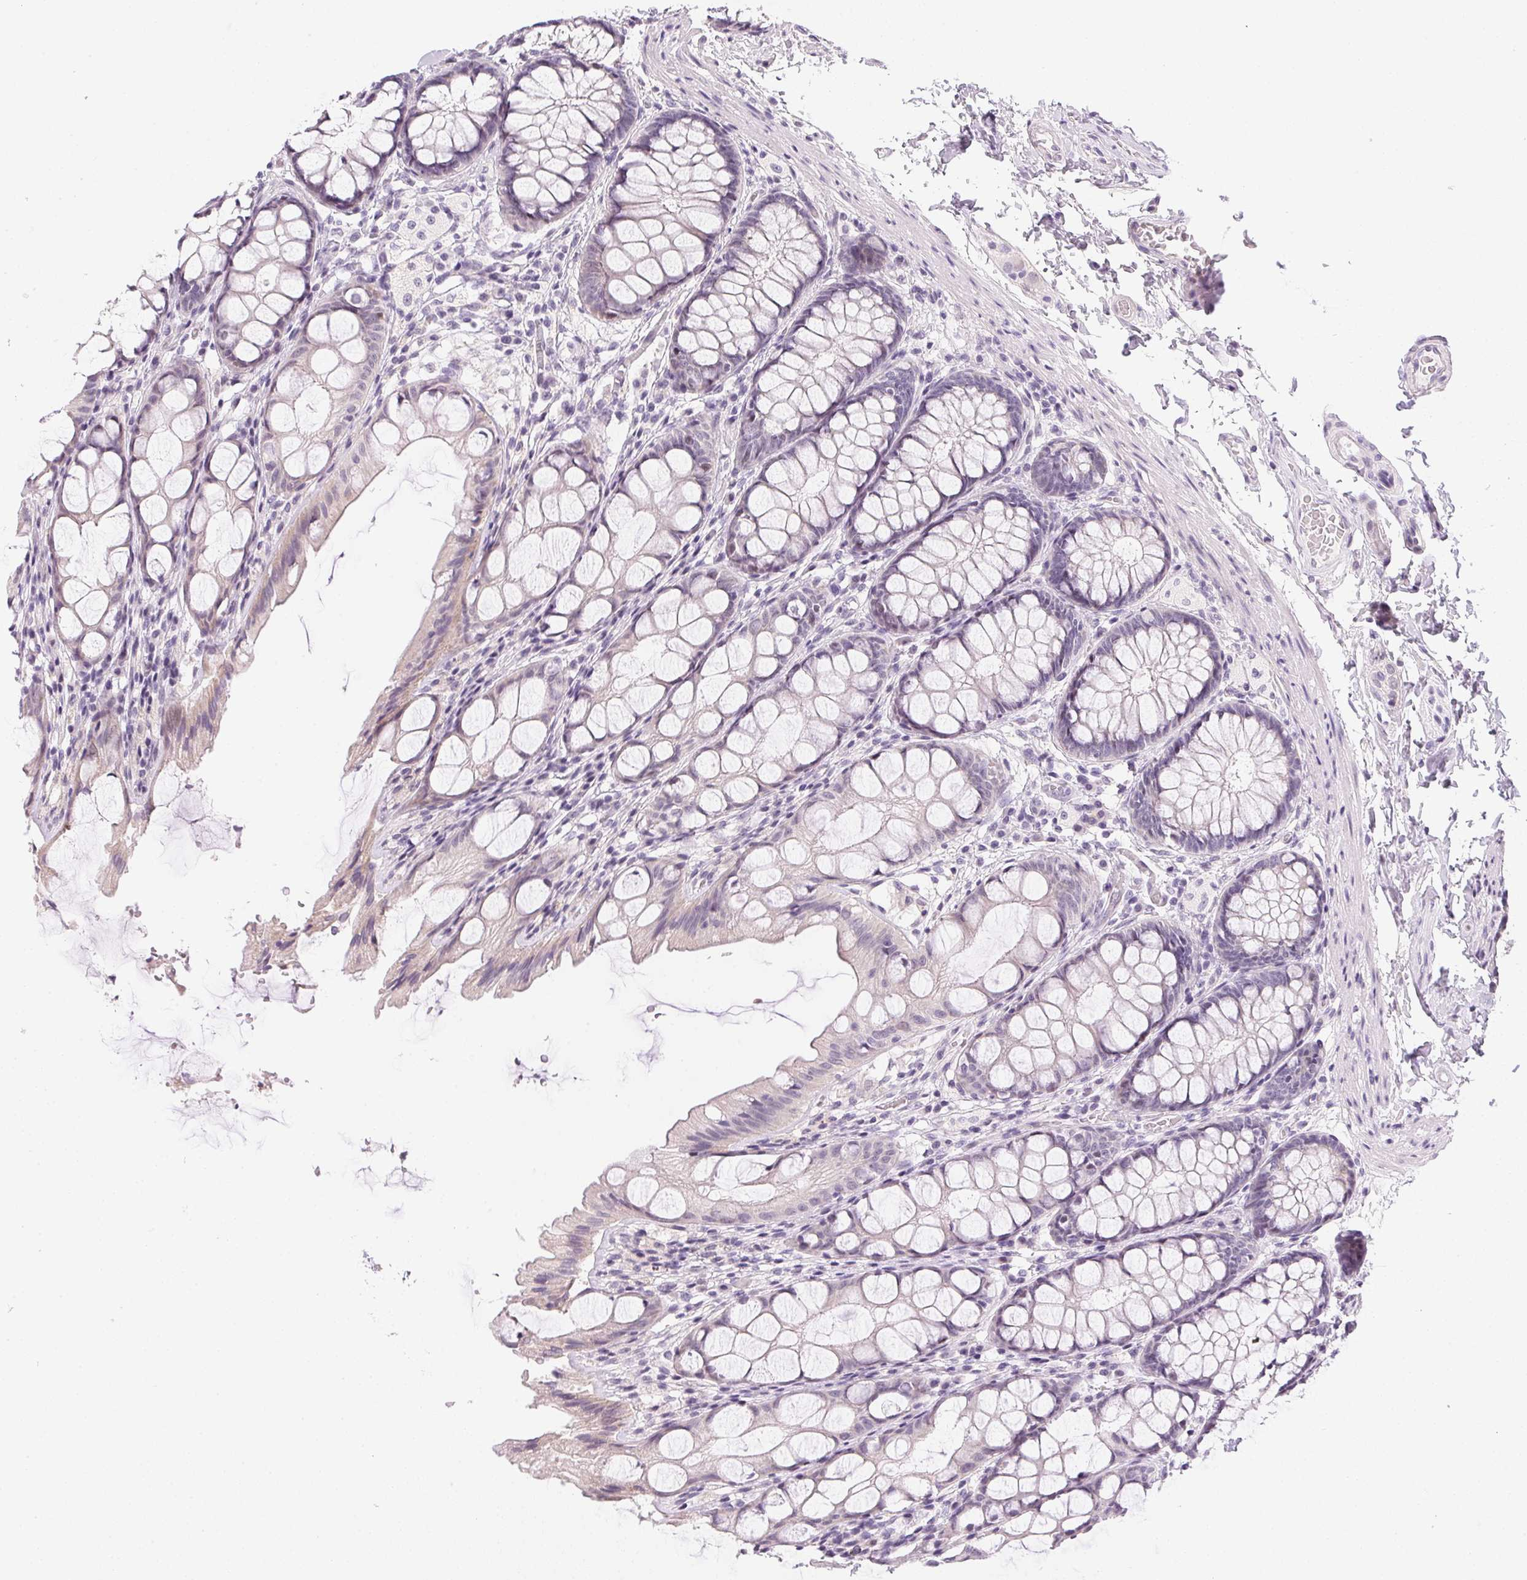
{"staining": {"intensity": "negative", "quantity": "none", "location": "none"}, "tissue": "colon", "cell_type": "Endothelial cells", "image_type": "normal", "snomed": [{"axis": "morphology", "description": "Normal tissue, NOS"}, {"axis": "topography", "description": "Colon"}], "caption": "Immunohistochemistry photomicrograph of benign colon stained for a protein (brown), which shows no staining in endothelial cells.", "gene": "GSDMC", "patient": {"sex": "male", "age": 47}}